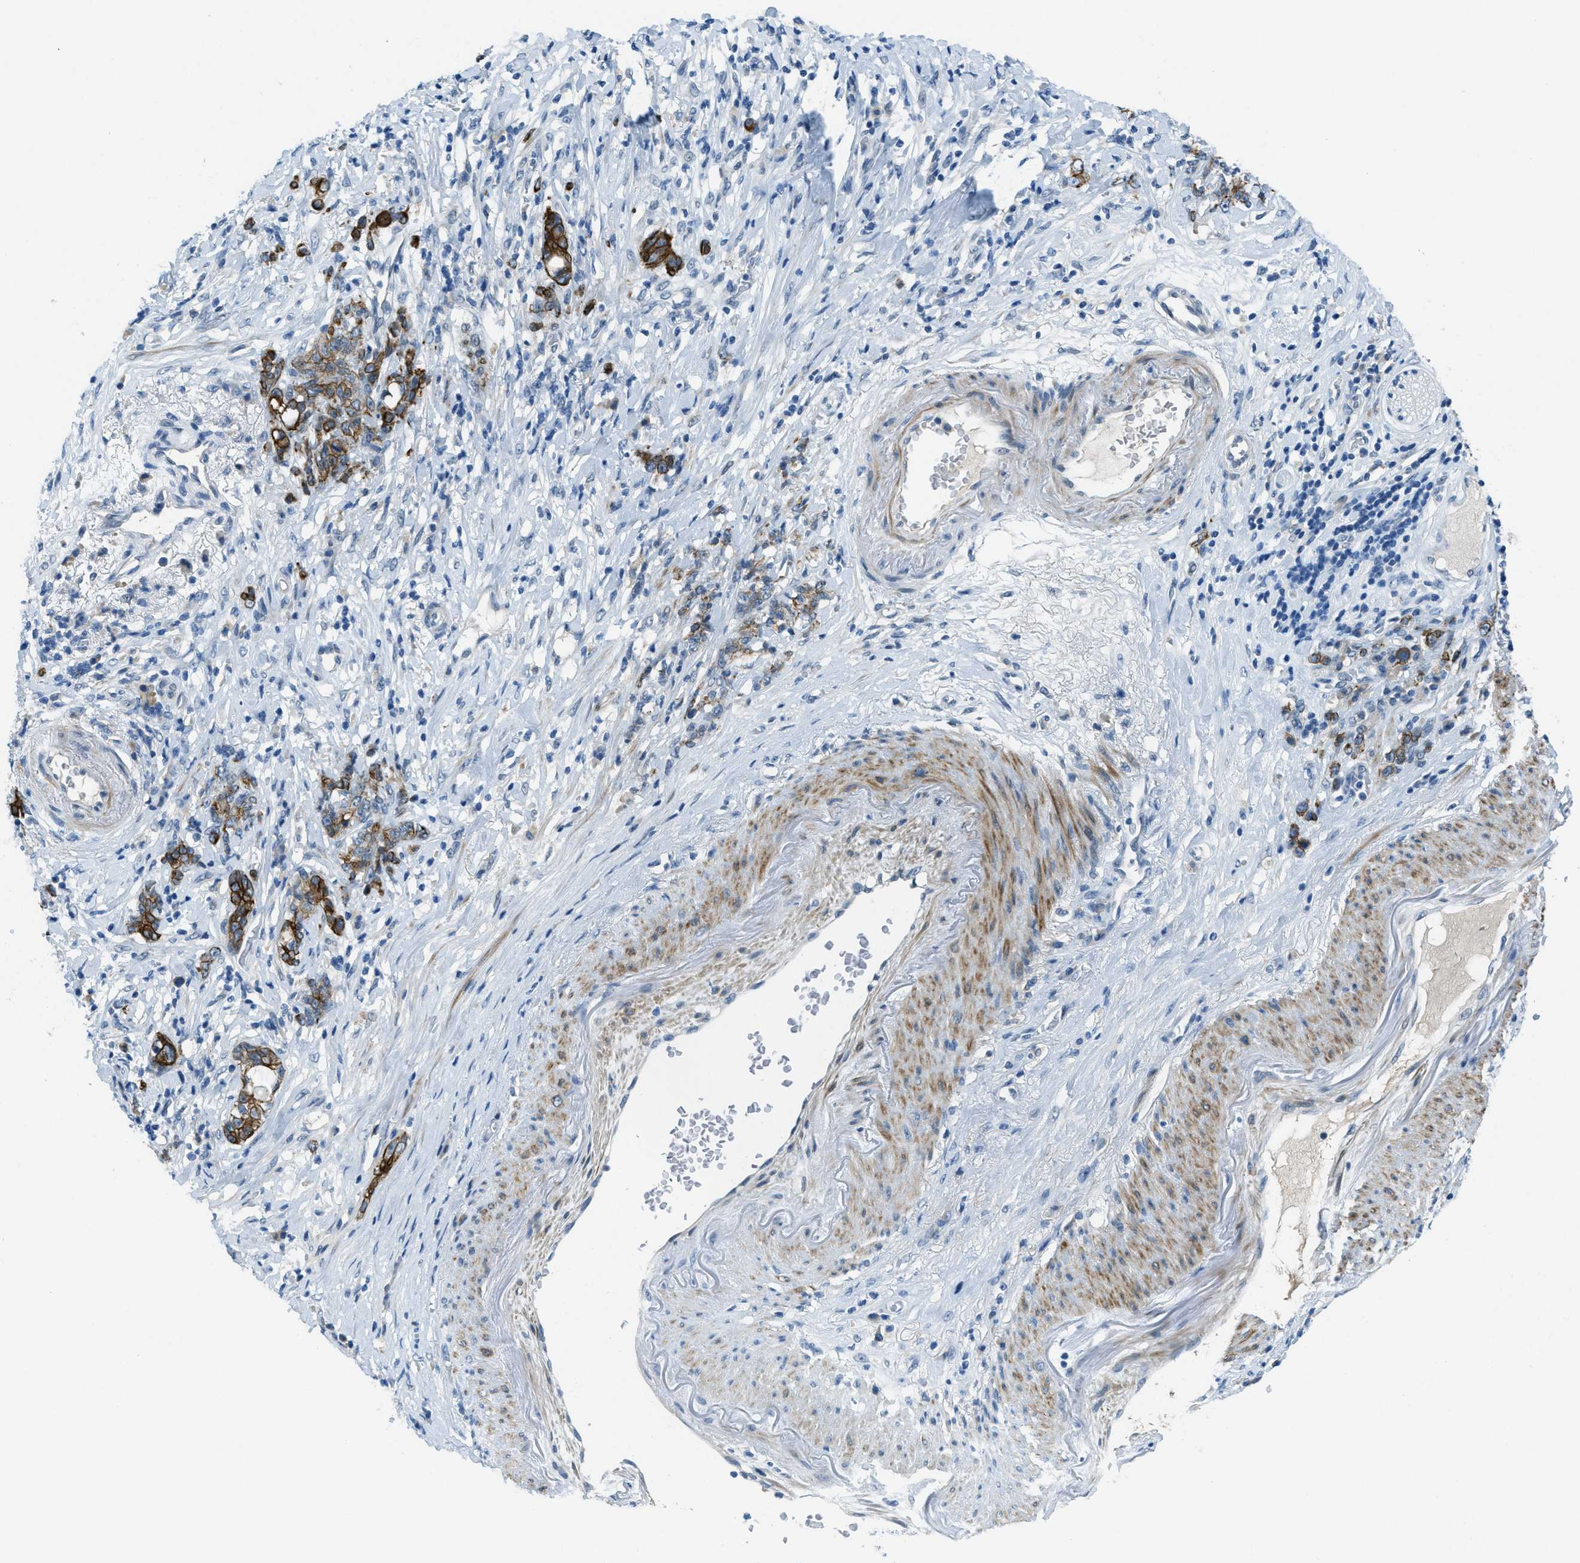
{"staining": {"intensity": "moderate", "quantity": "25%-75%", "location": "cytoplasmic/membranous"}, "tissue": "stomach cancer", "cell_type": "Tumor cells", "image_type": "cancer", "snomed": [{"axis": "morphology", "description": "Adenocarcinoma, NOS"}, {"axis": "topography", "description": "Stomach, lower"}], "caption": "Immunohistochemistry image of human adenocarcinoma (stomach) stained for a protein (brown), which demonstrates medium levels of moderate cytoplasmic/membranous expression in approximately 25%-75% of tumor cells.", "gene": "KLHL8", "patient": {"sex": "male", "age": 88}}